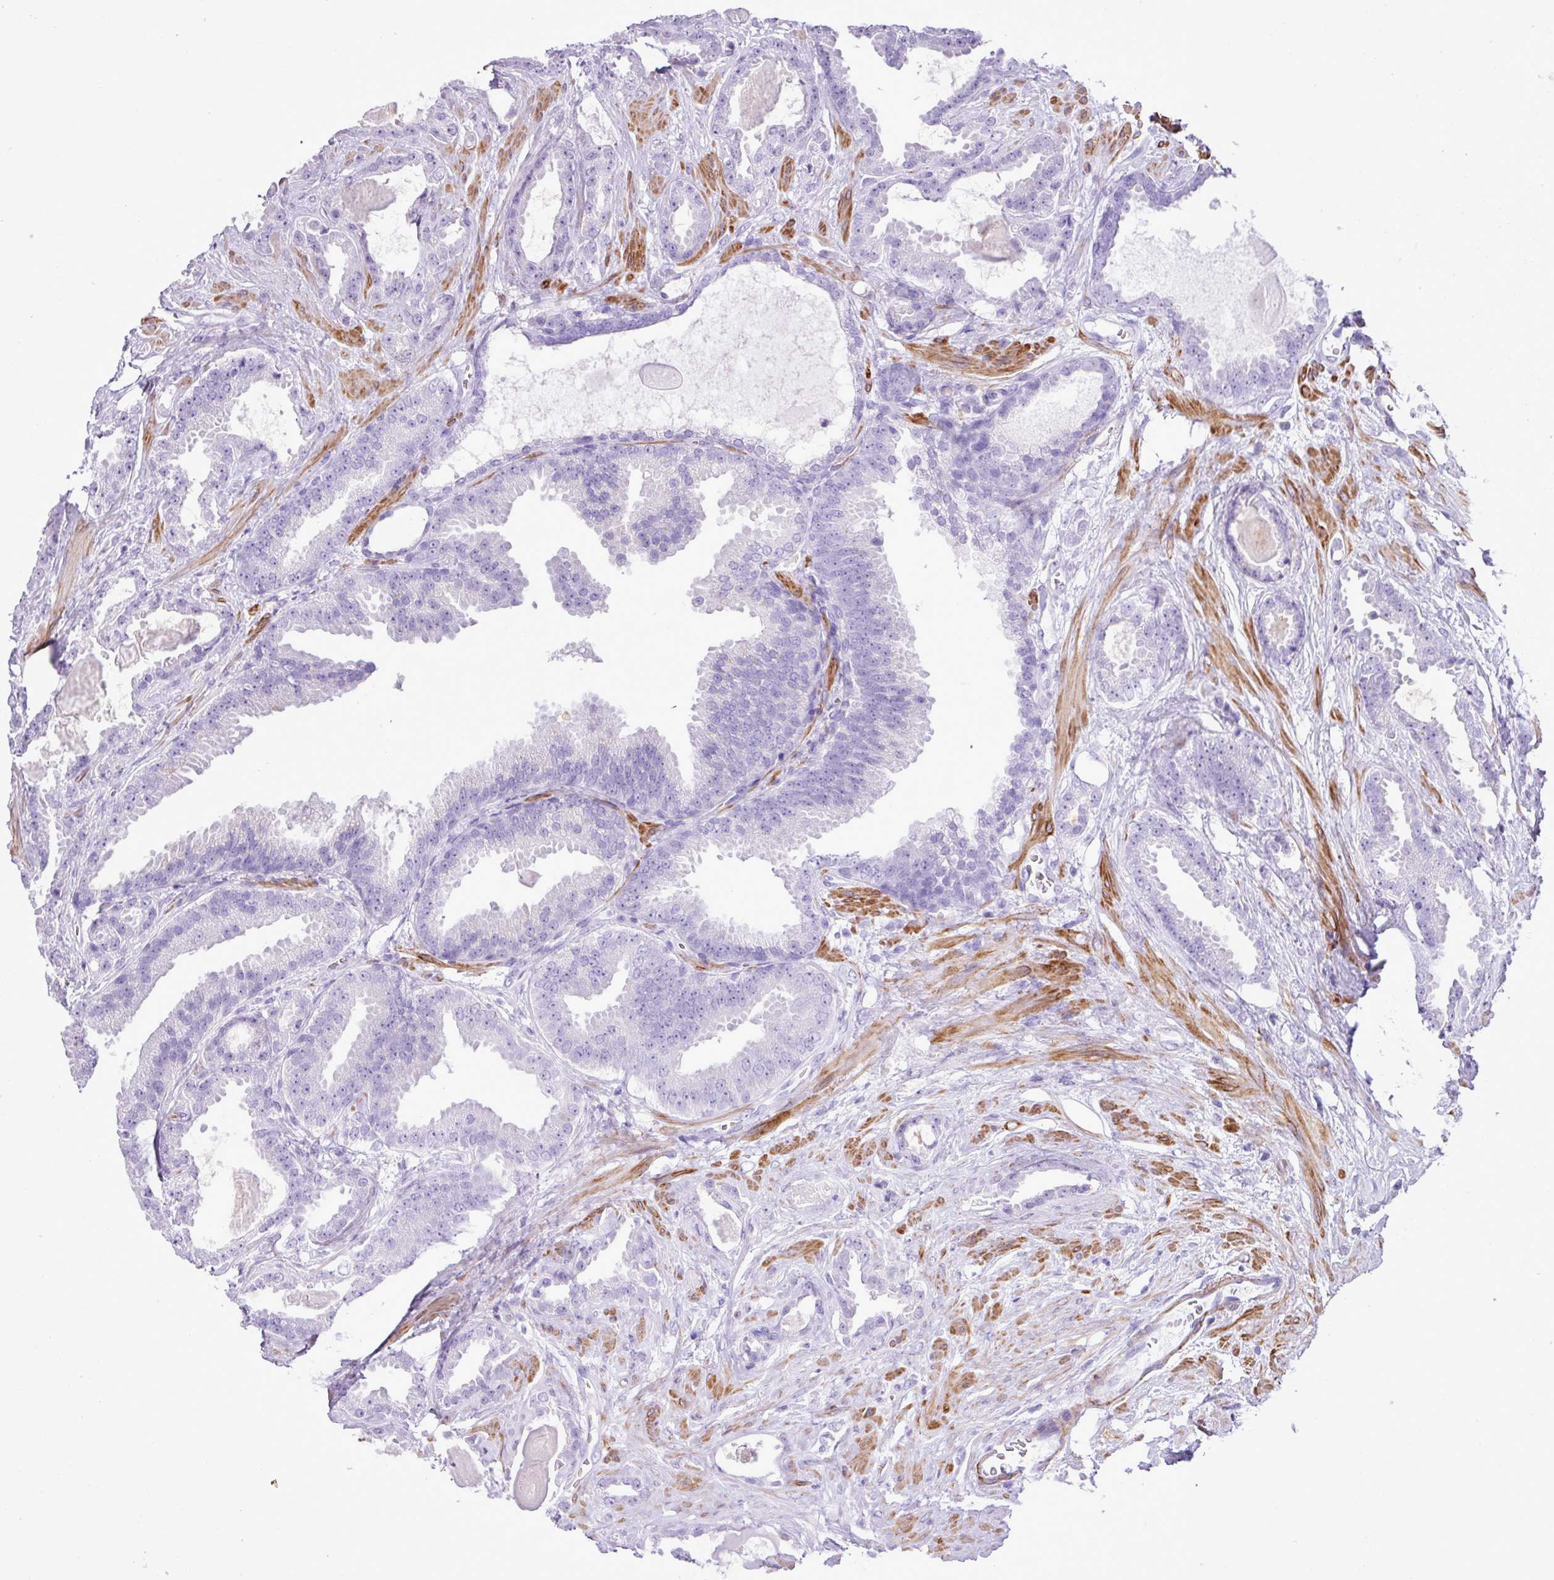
{"staining": {"intensity": "negative", "quantity": "none", "location": "none"}, "tissue": "prostate cancer", "cell_type": "Tumor cells", "image_type": "cancer", "snomed": [{"axis": "morphology", "description": "Adenocarcinoma, Low grade"}, {"axis": "topography", "description": "Prostate"}], "caption": "A high-resolution histopathology image shows immunohistochemistry staining of prostate cancer (adenocarcinoma (low-grade)), which exhibits no significant staining in tumor cells. (DAB IHC, high magnification).", "gene": "ZSCAN5A", "patient": {"sex": "male", "age": 62}}